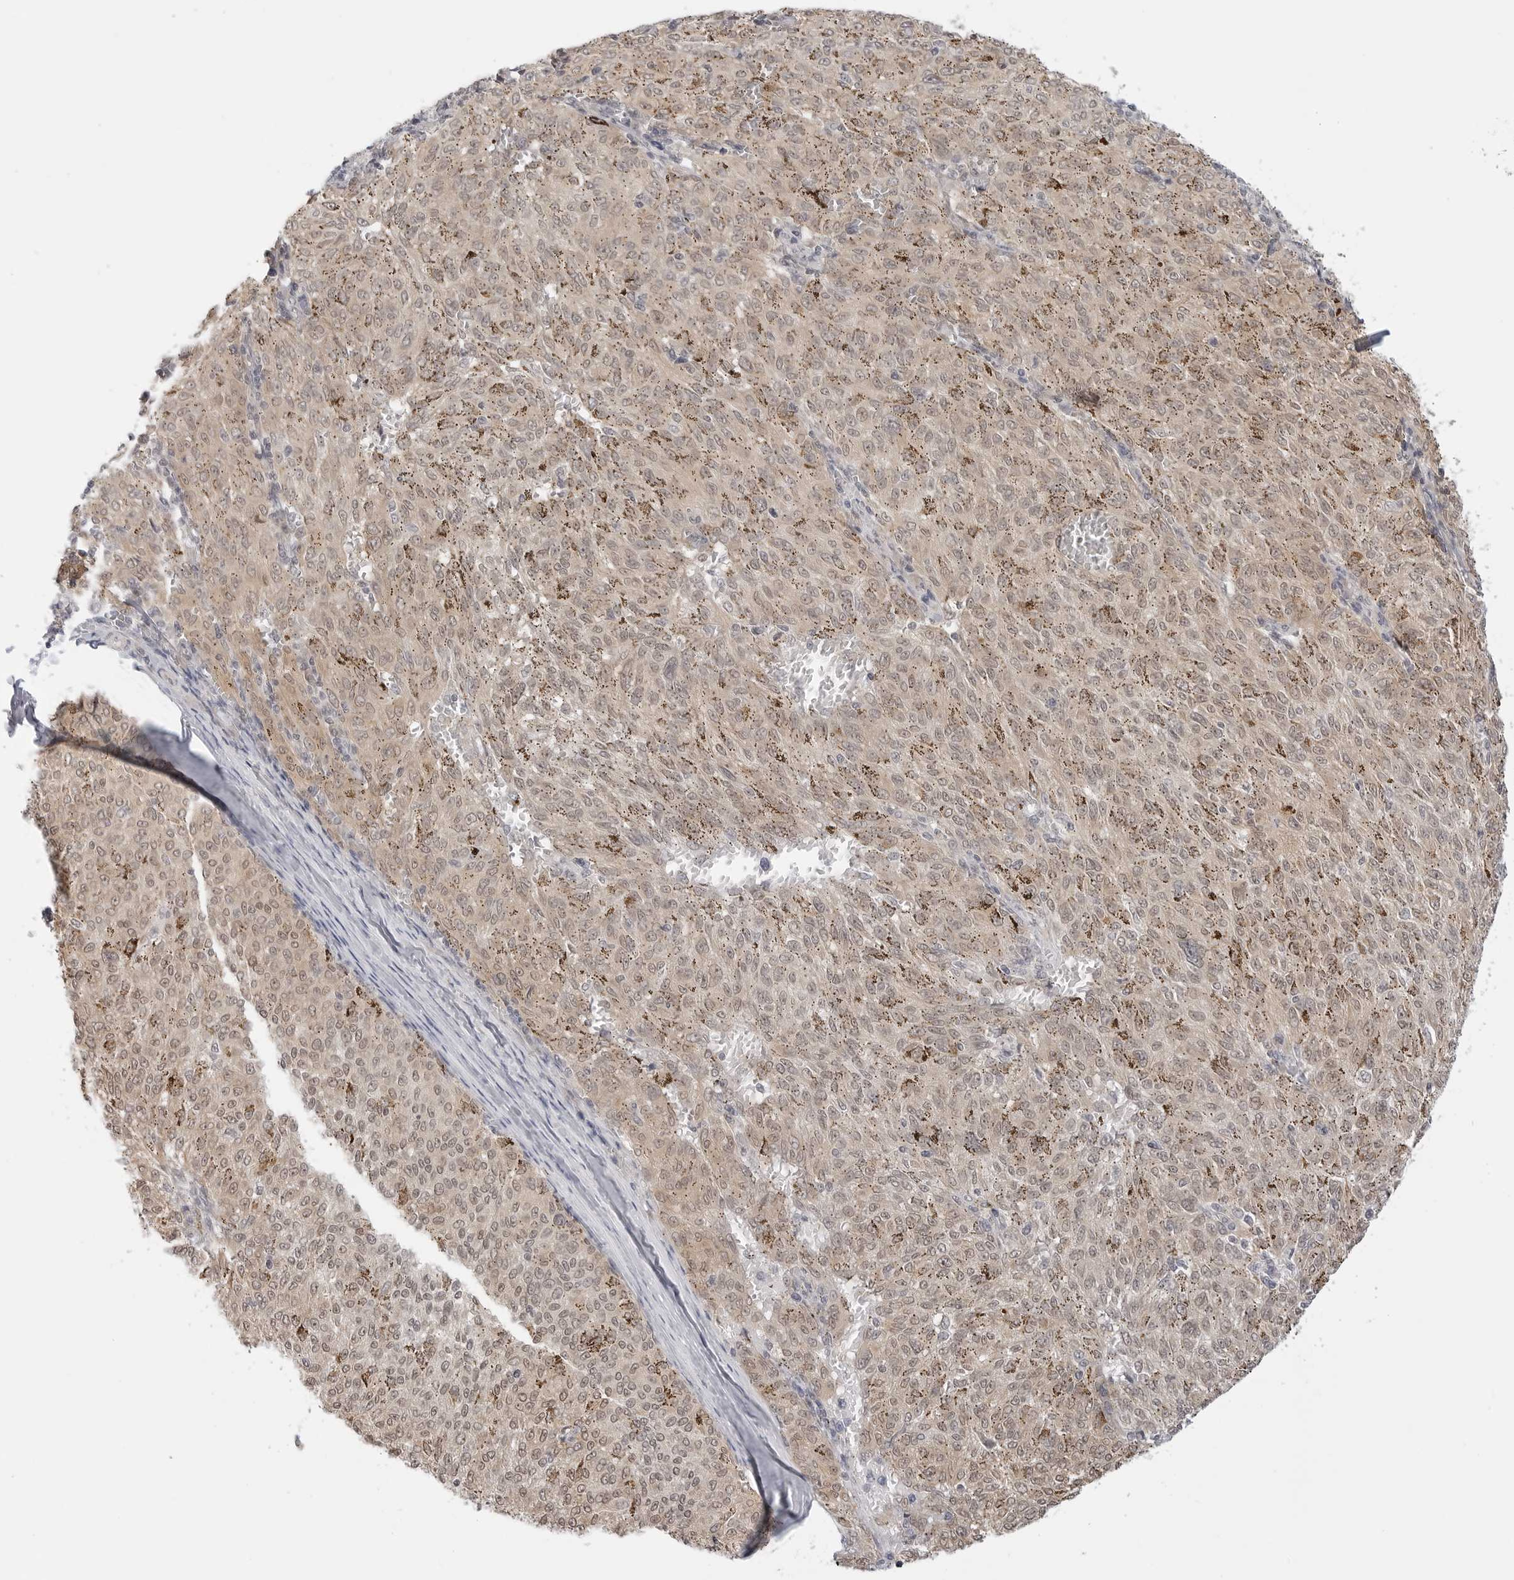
{"staining": {"intensity": "weak", "quantity": "25%-75%", "location": "cytoplasmic/membranous"}, "tissue": "melanoma", "cell_type": "Tumor cells", "image_type": "cancer", "snomed": [{"axis": "morphology", "description": "Malignant melanoma, NOS"}, {"axis": "topography", "description": "Skin"}], "caption": "A brown stain highlights weak cytoplasmic/membranous positivity of a protein in human melanoma tumor cells.", "gene": "TCP1", "patient": {"sex": "female", "age": 72}}